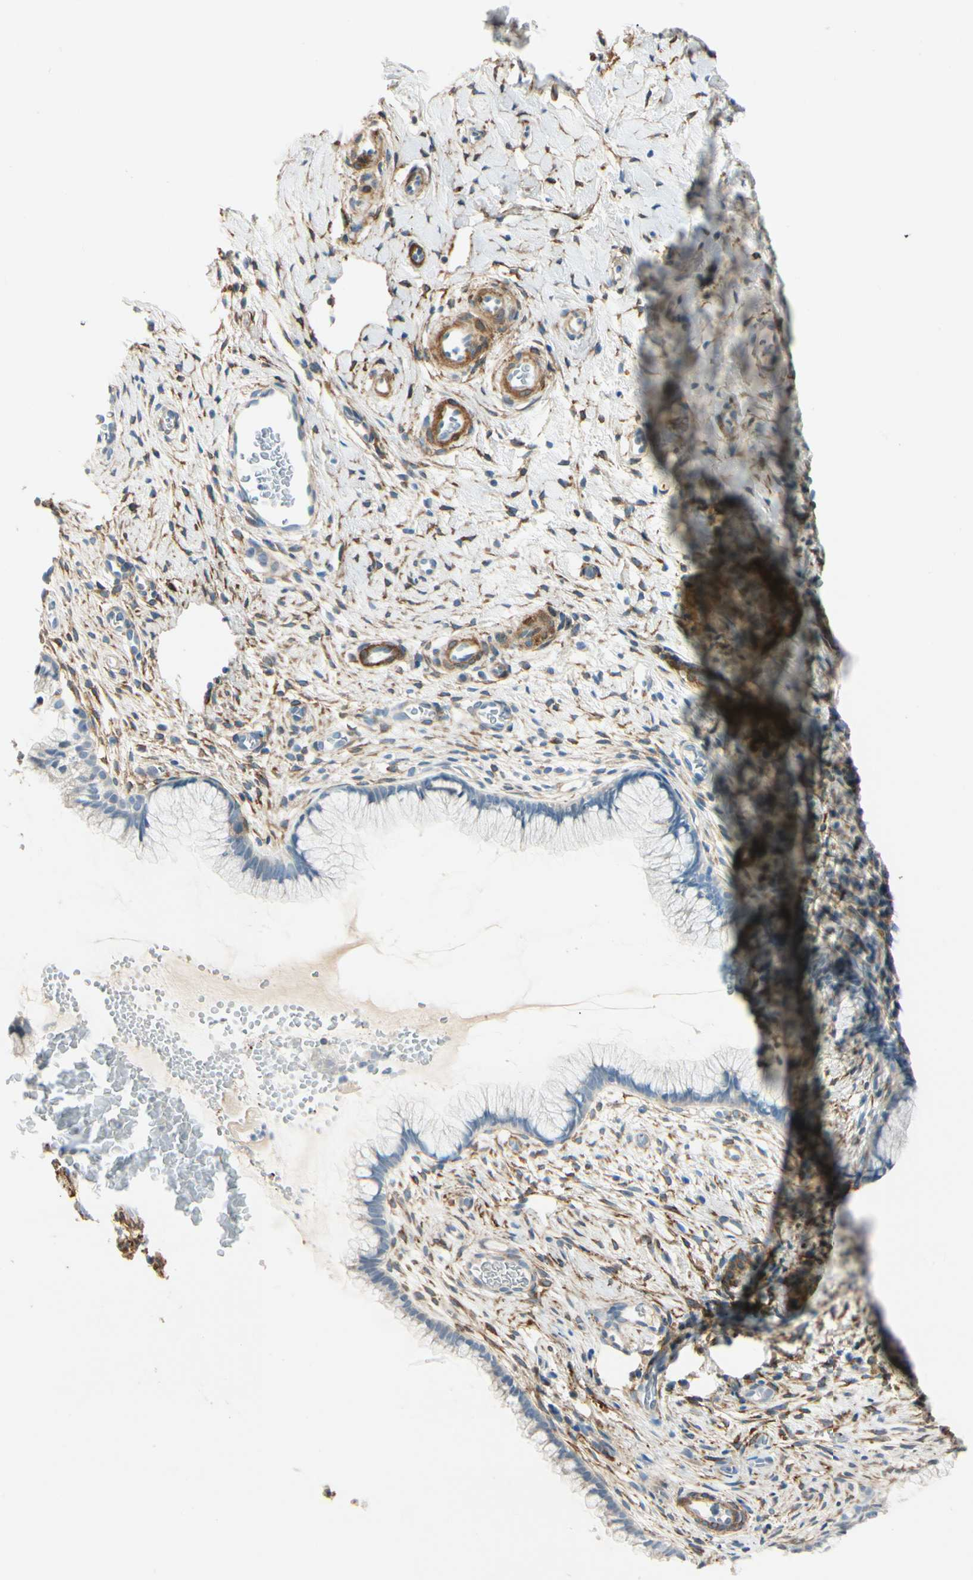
{"staining": {"intensity": "negative", "quantity": "none", "location": "none"}, "tissue": "cervix", "cell_type": "Glandular cells", "image_type": "normal", "snomed": [{"axis": "morphology", "description": "Normal tissue, NOS"}, {"axis": "topography", "description": "Cervix"}], "caption": "Photomicrograph shows no significant protein positivity in glandular cells of normal cervix. (DAB immunohistochemistry, high magnification).", "gene": "AMPH", "patient": {"sex": "female", "age": 65}}